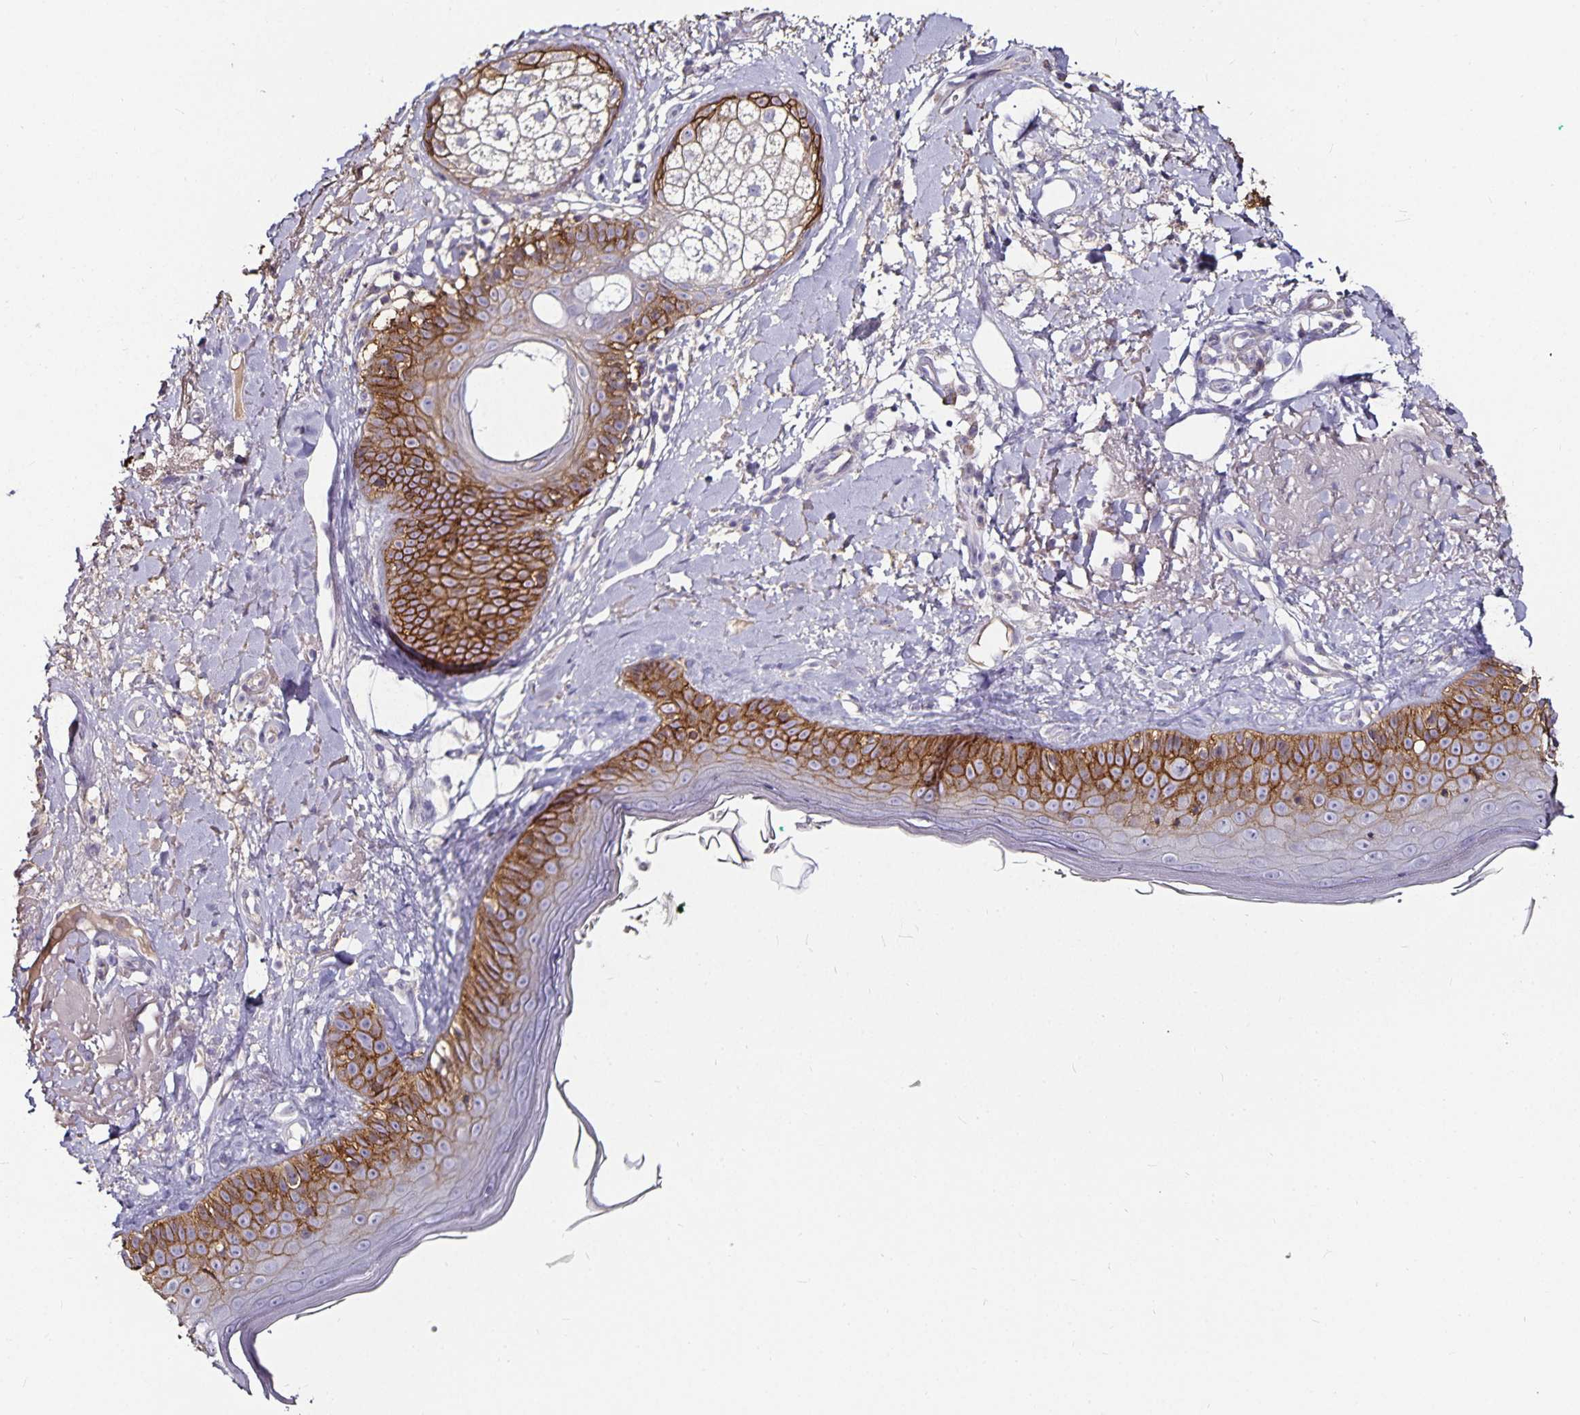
{"staining": {"intensity": "weak", "quantity": "<25%", "location": "cytoplasmic/membranous"}, "tissue": "skin", "cell_type": "Fibroblasts", "image_type": "normal", "snomed": [{"axis": "morphology", "description": "Normal tissue, NOS"}, {"axis": "topography", "description": "Skin"}], "caption": "Image shows no protein expression in fibroblasts of benign skin. (IHC, brightfield microscopy, high magnification).", "gene": "CA12", "patient": {"sex": "male", "age": 73}}